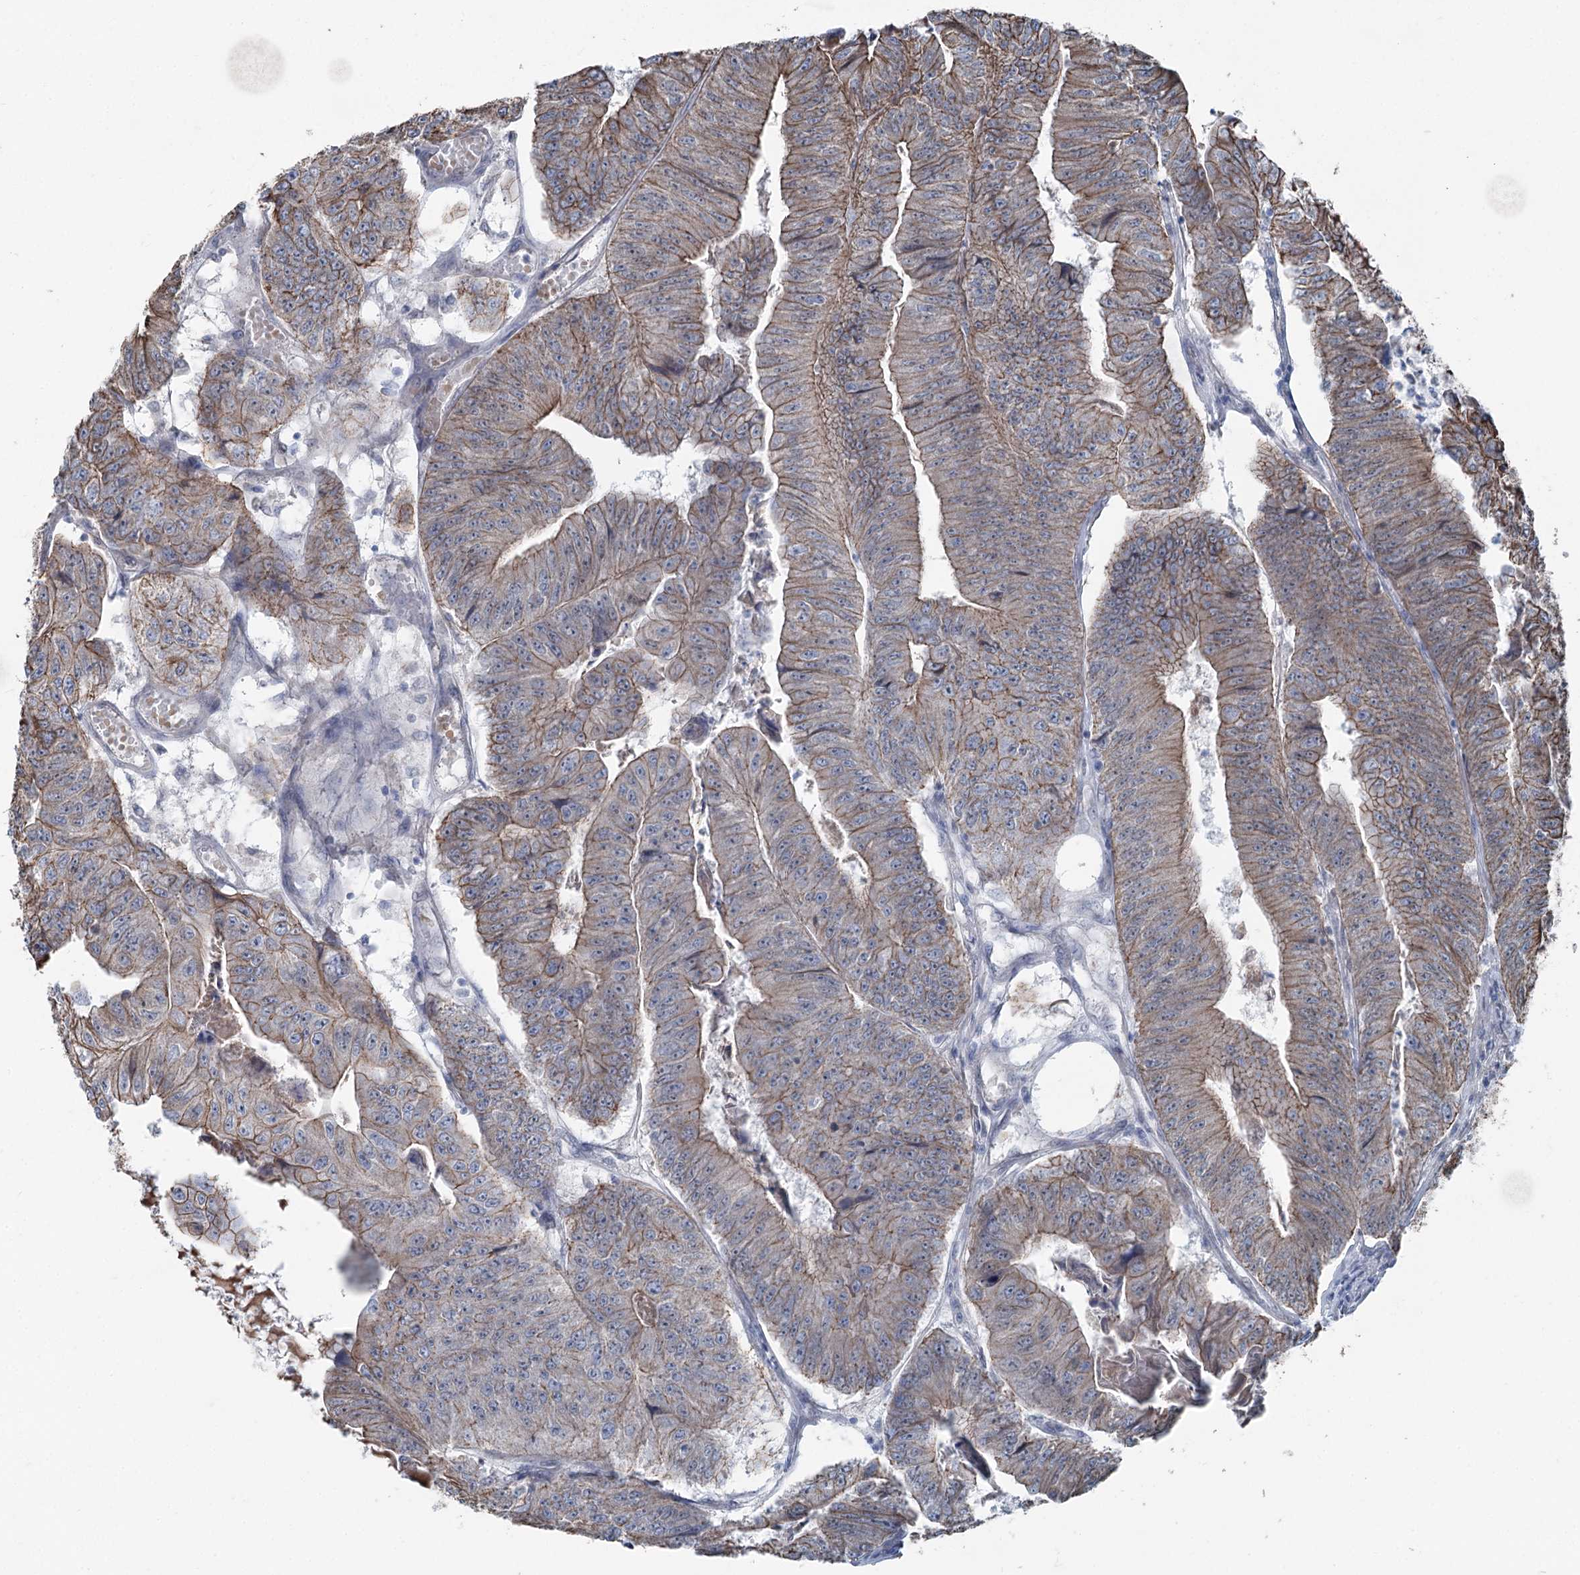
{"staining": {"intensity": "moderate", "quantity": "25%-75%", "location": "cytoplasmic/membranous"}, "tissue": "colorectal cancer", "cell_type": "Tumor cells", "image_type": "cancer", "snomed": [{"axis": "morphology", "description": "Adenocarcinoma, NOS"}, {"axis": "topography", "description": "Colon"}], "caption": "A high-resolution histopathology image shows immunohistochemistry staining of colorectal adenocarcinoma, which reveals moderate cytoplasmic/membranous staining in about 25%-75% of tumor cells.", "gene": "FAM120B", "patient": {"sex": "female", "age": 67}}